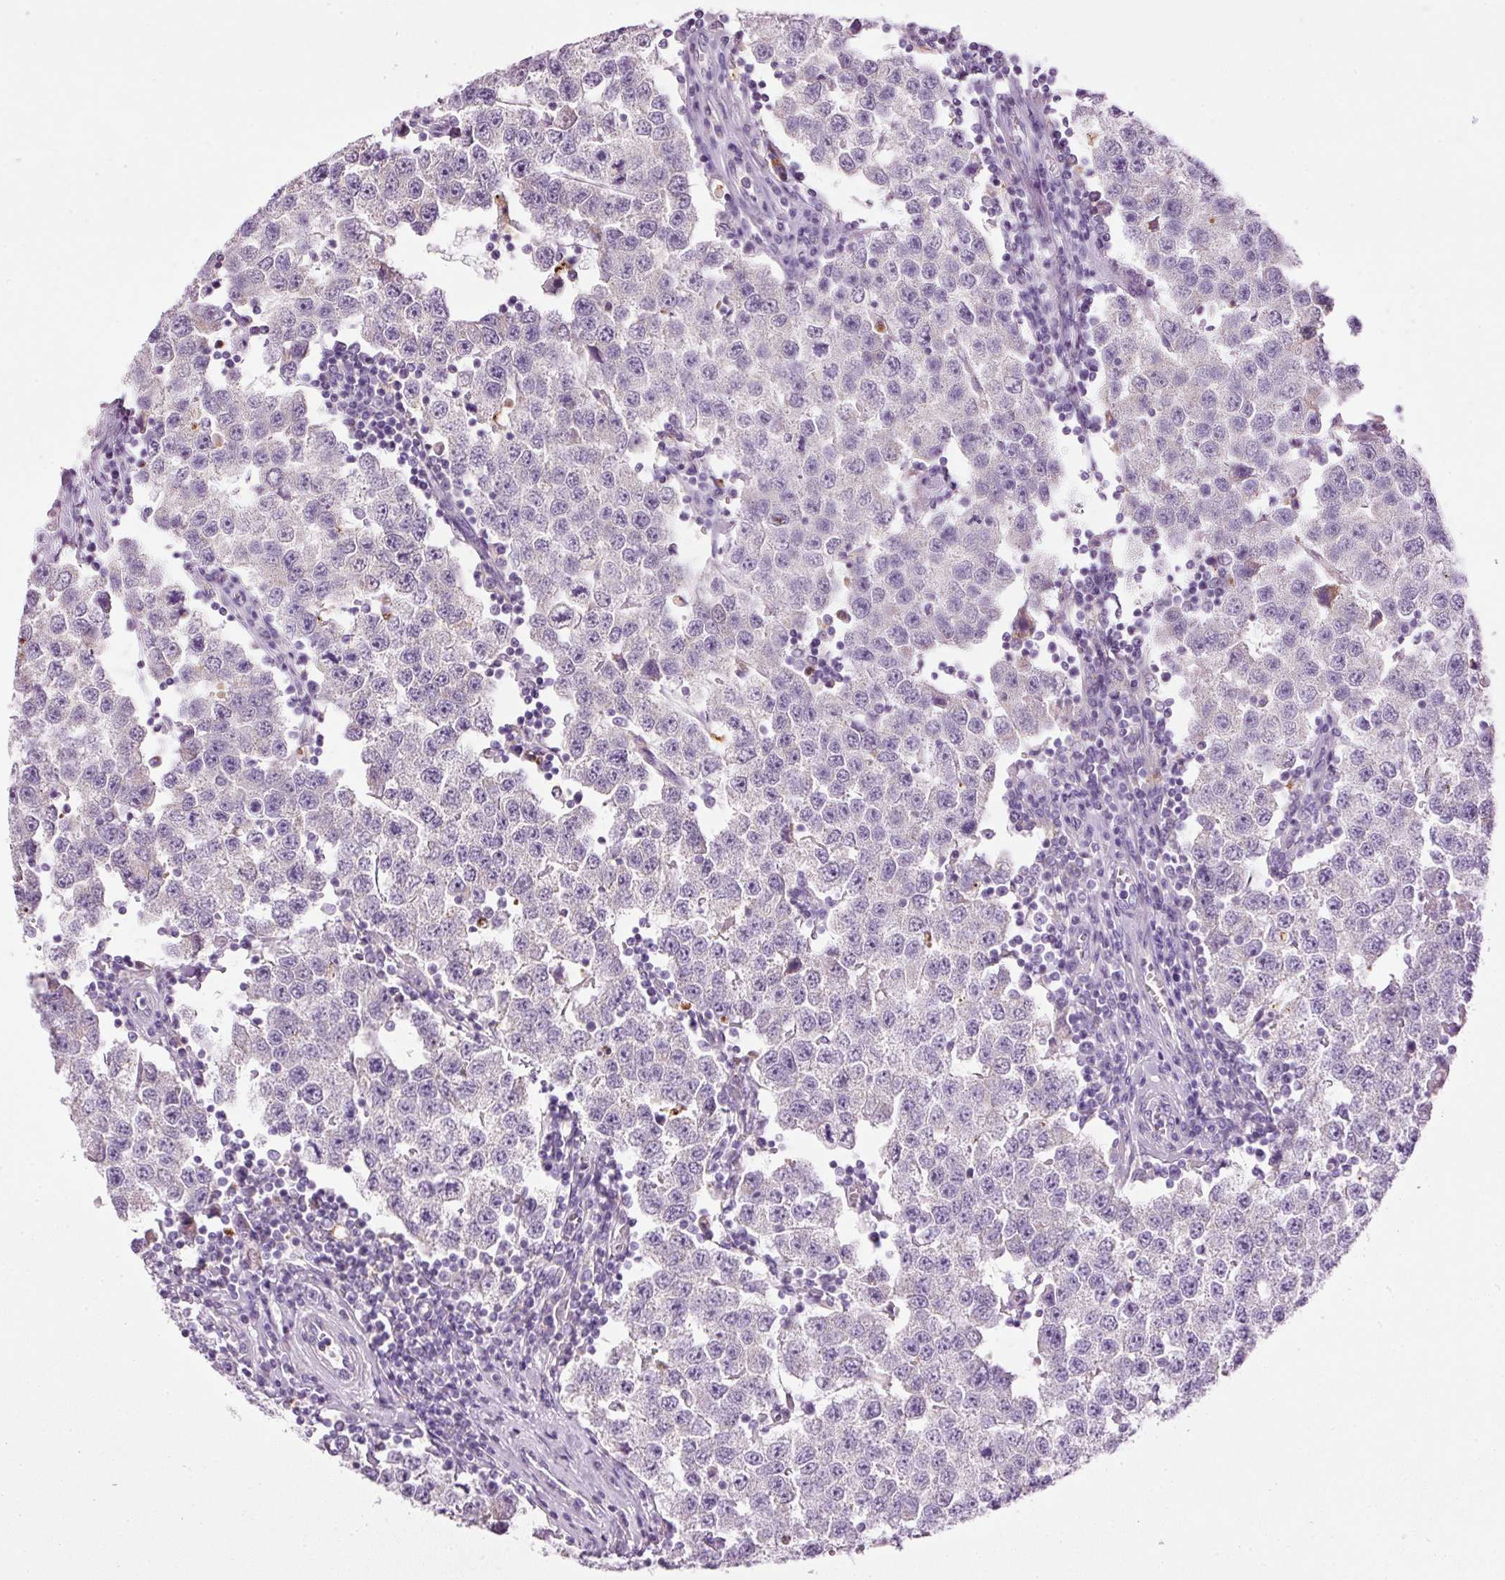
{"staining": {"intensity": "negative", "quantity": "none", "location": "none"}, "tissue": "testis cancer", "cell_type": "Tumor cells", "image_type": "cancer", "snomed": [{"axis": "morphology", "description": "Seminoma, NOS"}, {"axis": "topography", "description": "Testis"}], "caption": "The photomicrograph reveals no significant staining in tumor cells of testis seminoma.", "gene": "CARD16", "patient": {"sex": "male", "age": 34}}